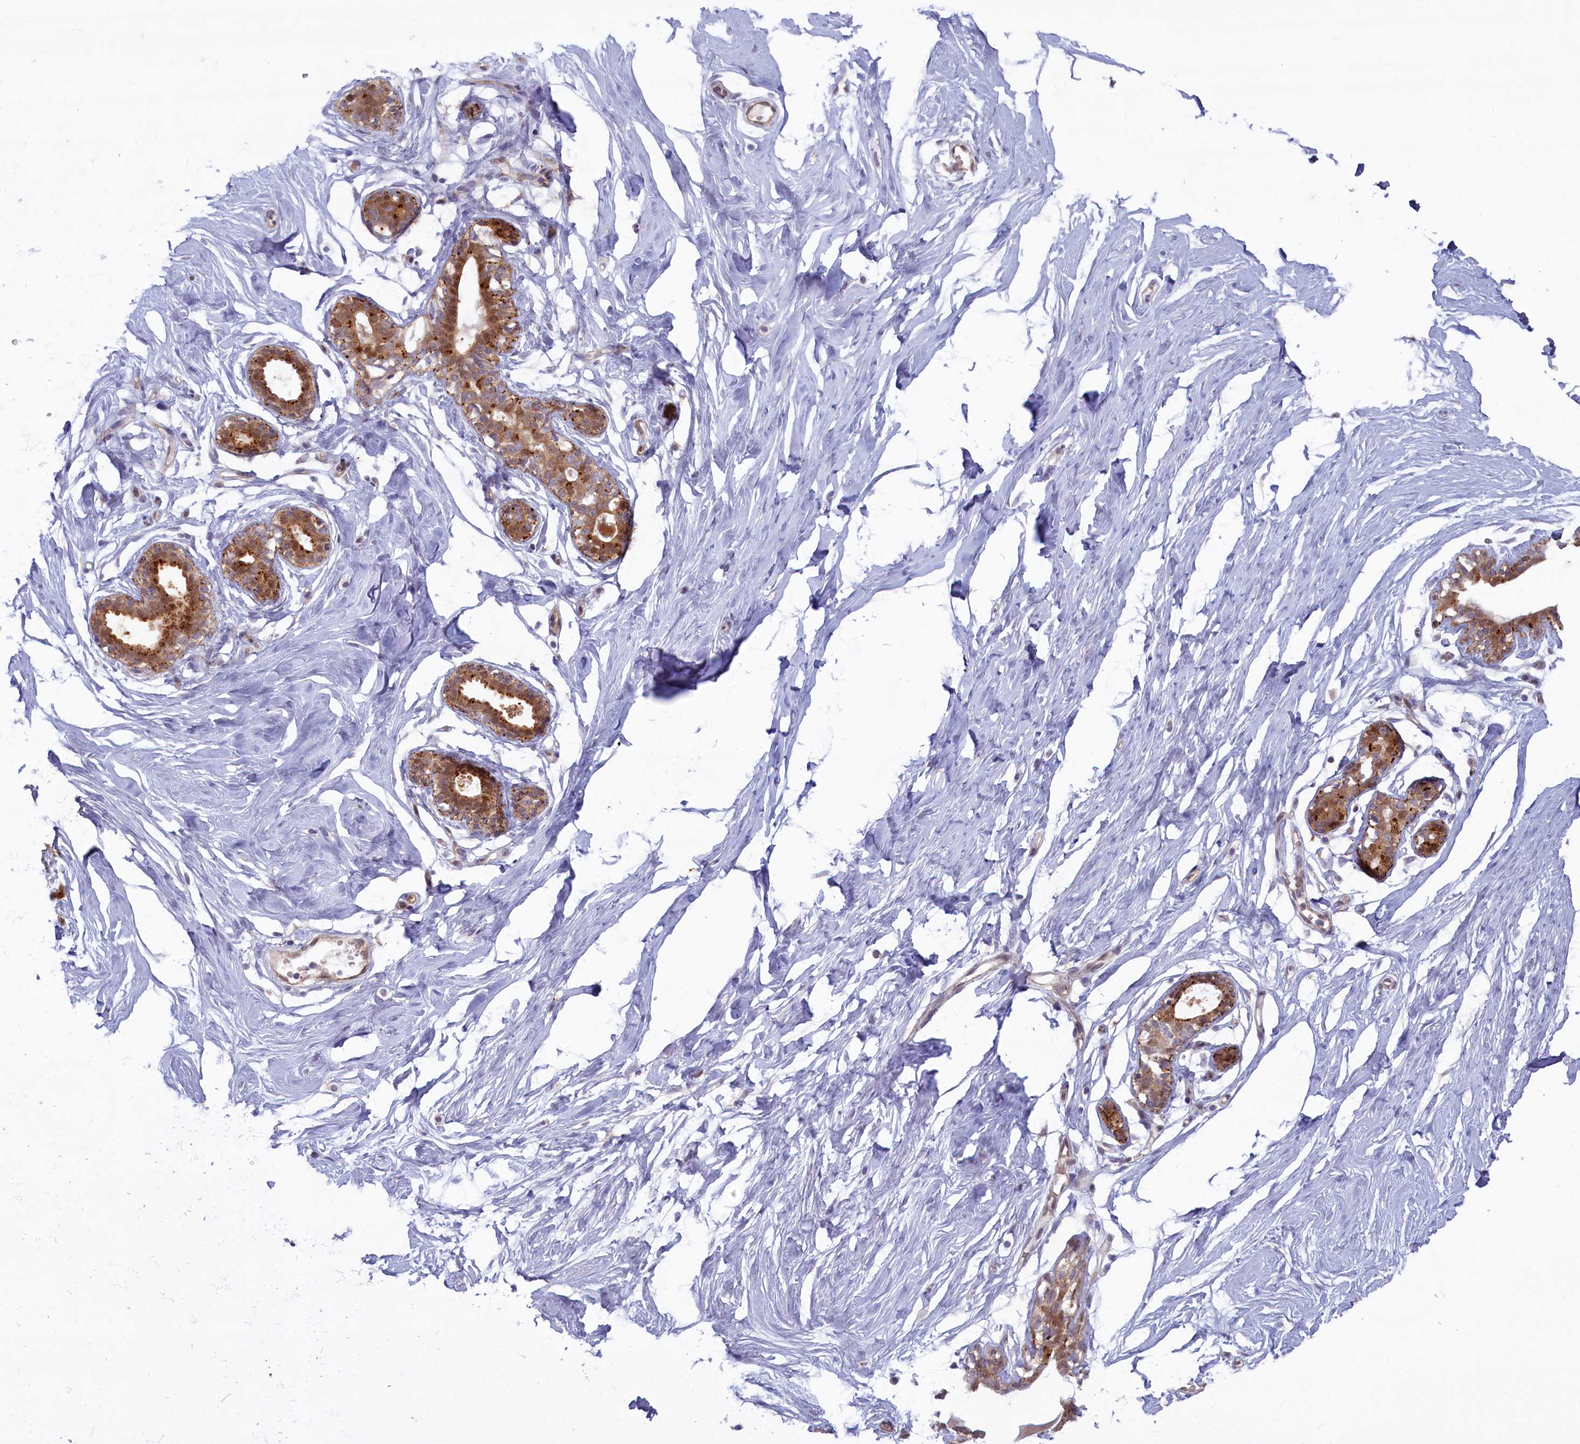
{"staining": {"intensity": "negative", "quantity": "none", "location": "none"}, "tissue": "breast", "cell_type": "Adipocytes", "image_type": "normal", "snomed": [{"axis": "morphology", "description": "Normal tissue, NOS"}, {"axis": "morphology", "description": "Adenoma, NOS"}, {"axis": "topography", "description": "Breast"}], "caption": "Human breast stained for a protein using immunohistochemistry (IHC) demonstrates no expression in adipocytes.", "gene": "FCSK", "patient": {"sex": "female", "age": 23}}